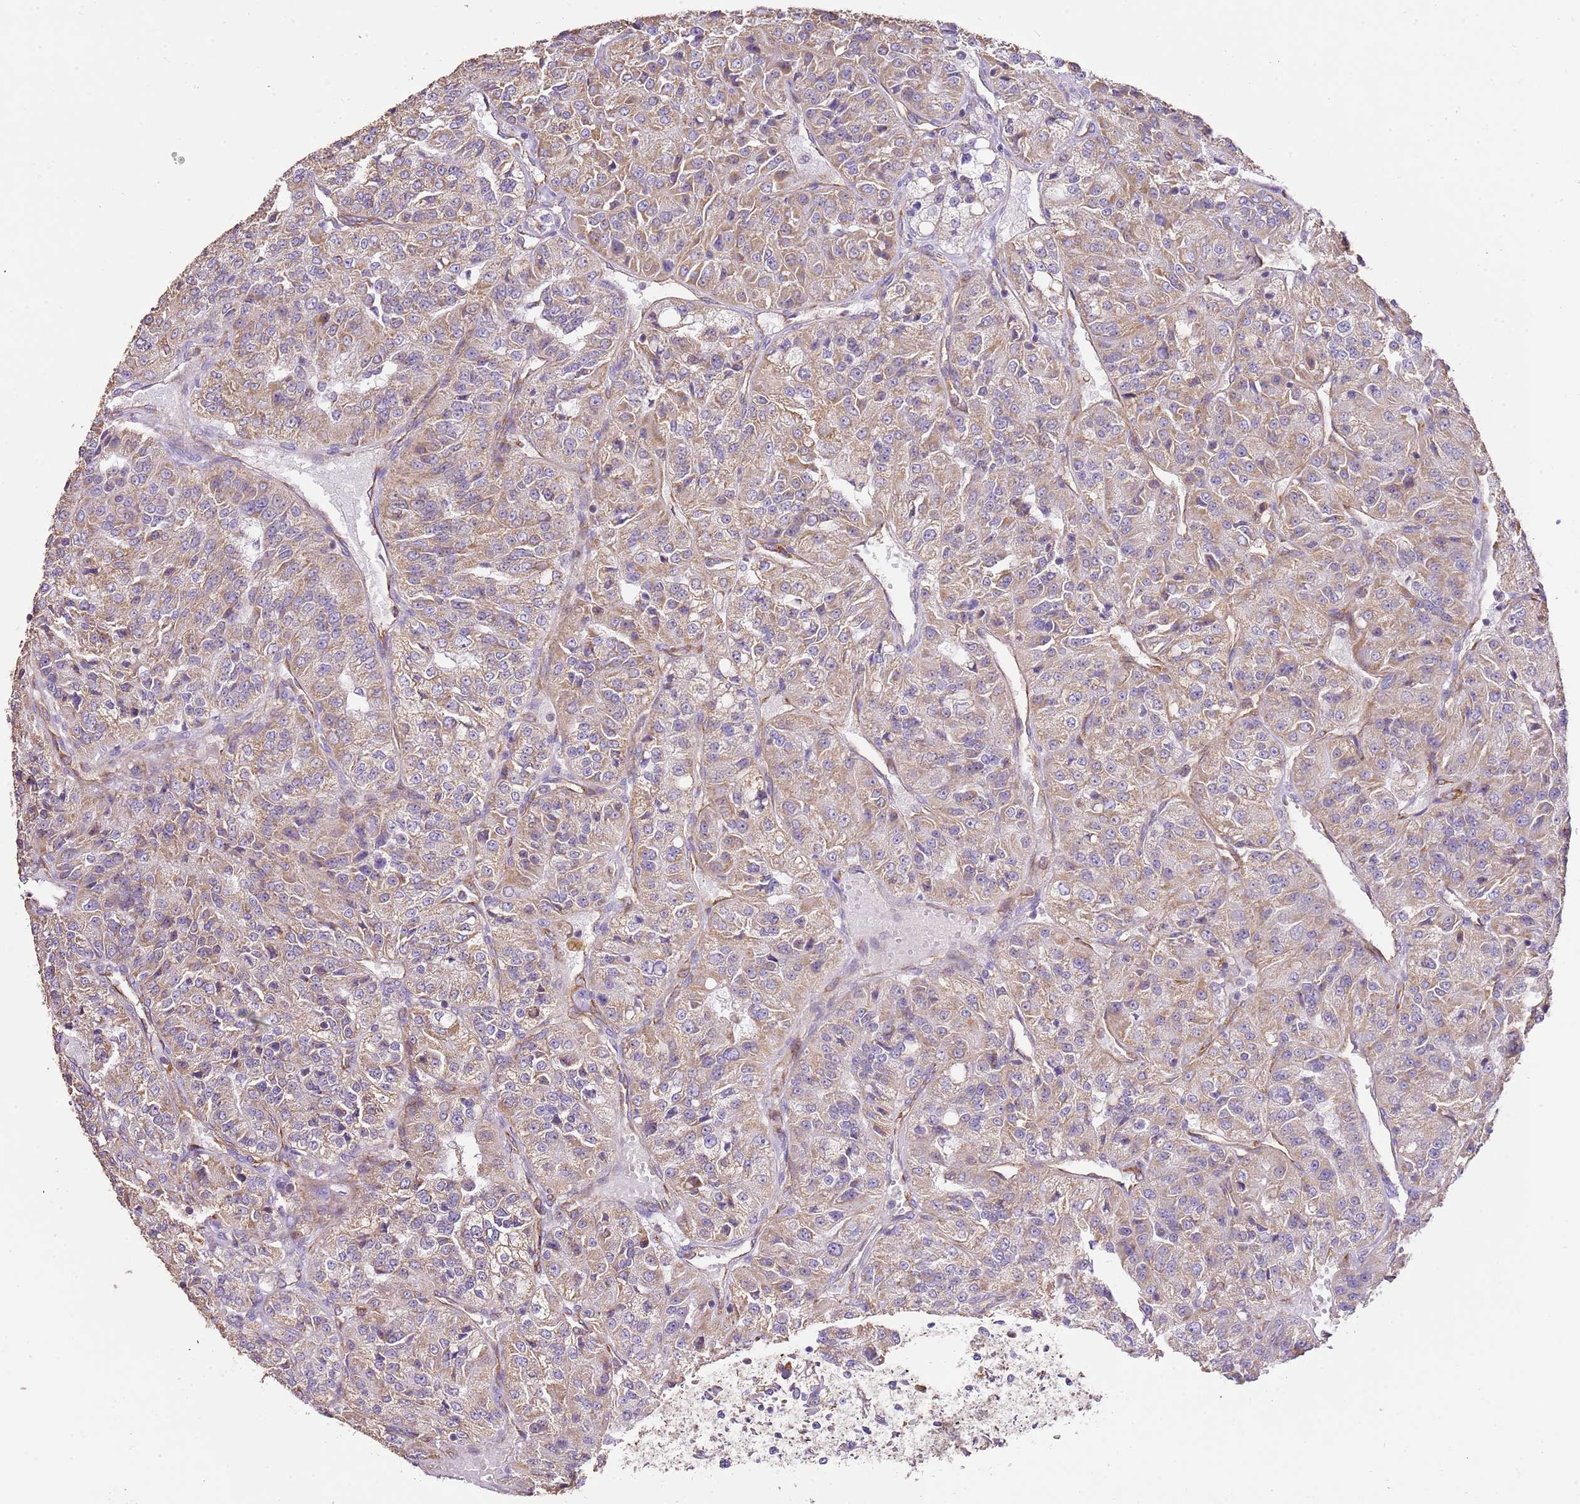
{"staining": {"intensity": "moderate", "quantity": ">75%", "location": "cytoplasmic/membranous"}, "tissue": "renal cancer", "cell_type": "Tumor cells", "image_type": "cancer", "snomed": [{"axis": "morphology", "description": "Adenocarcinoma, NOS"}, {"axis": "topography", "description": "Kidney"}], "caption": "Renal cancer was stained to show a protein in brown. There is medium levels of moderate cytoplasmic/membranous expression in approximately >75% of tumor cells.", "gene": "DOCK9", "patient": {"sex": "female", "age": 63}}